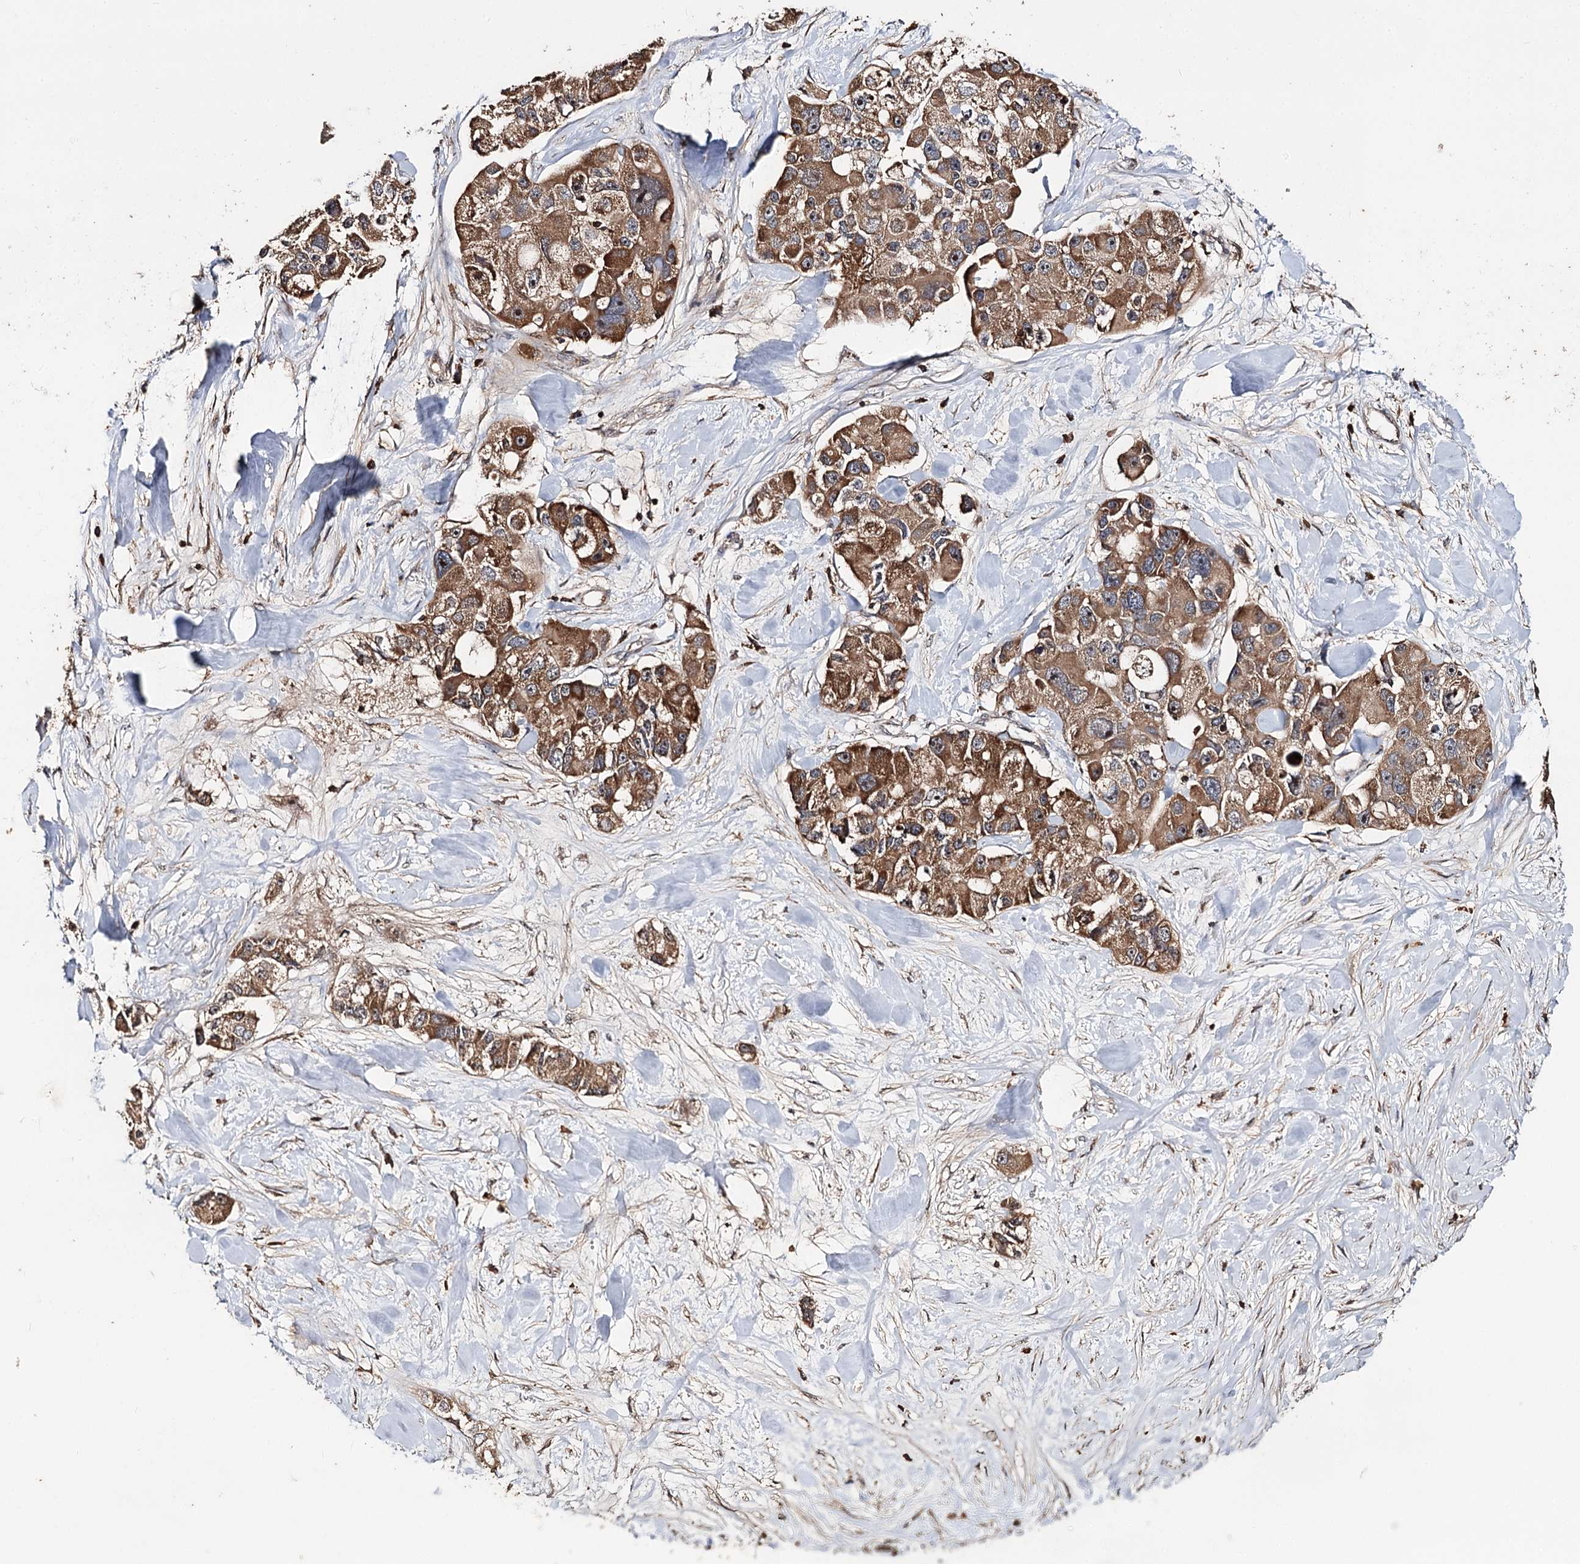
{"staining": {"intensity": "moderate", "quantity": ">75%", "location": "cytoplasmic/membranous,nuclear"}, "tissue": "lung cancer", "cell_type": "Tumor cells", "image_type": "cancer", "snomed": [{"axis": "morphology", "description": "Adenocarcinoma, NOS"}, {"axis": "topography", "description": "Lung"}], "caption": "This micrograph displays immunohistochemistry staining of adenocarcinoma (lung), with medium moderate cytoplasmic/membranous and nuclear staining in approximately >75% of tumor cells.", "gene": "FAM53B", "patient": {"sex": "female", "age": 54}}